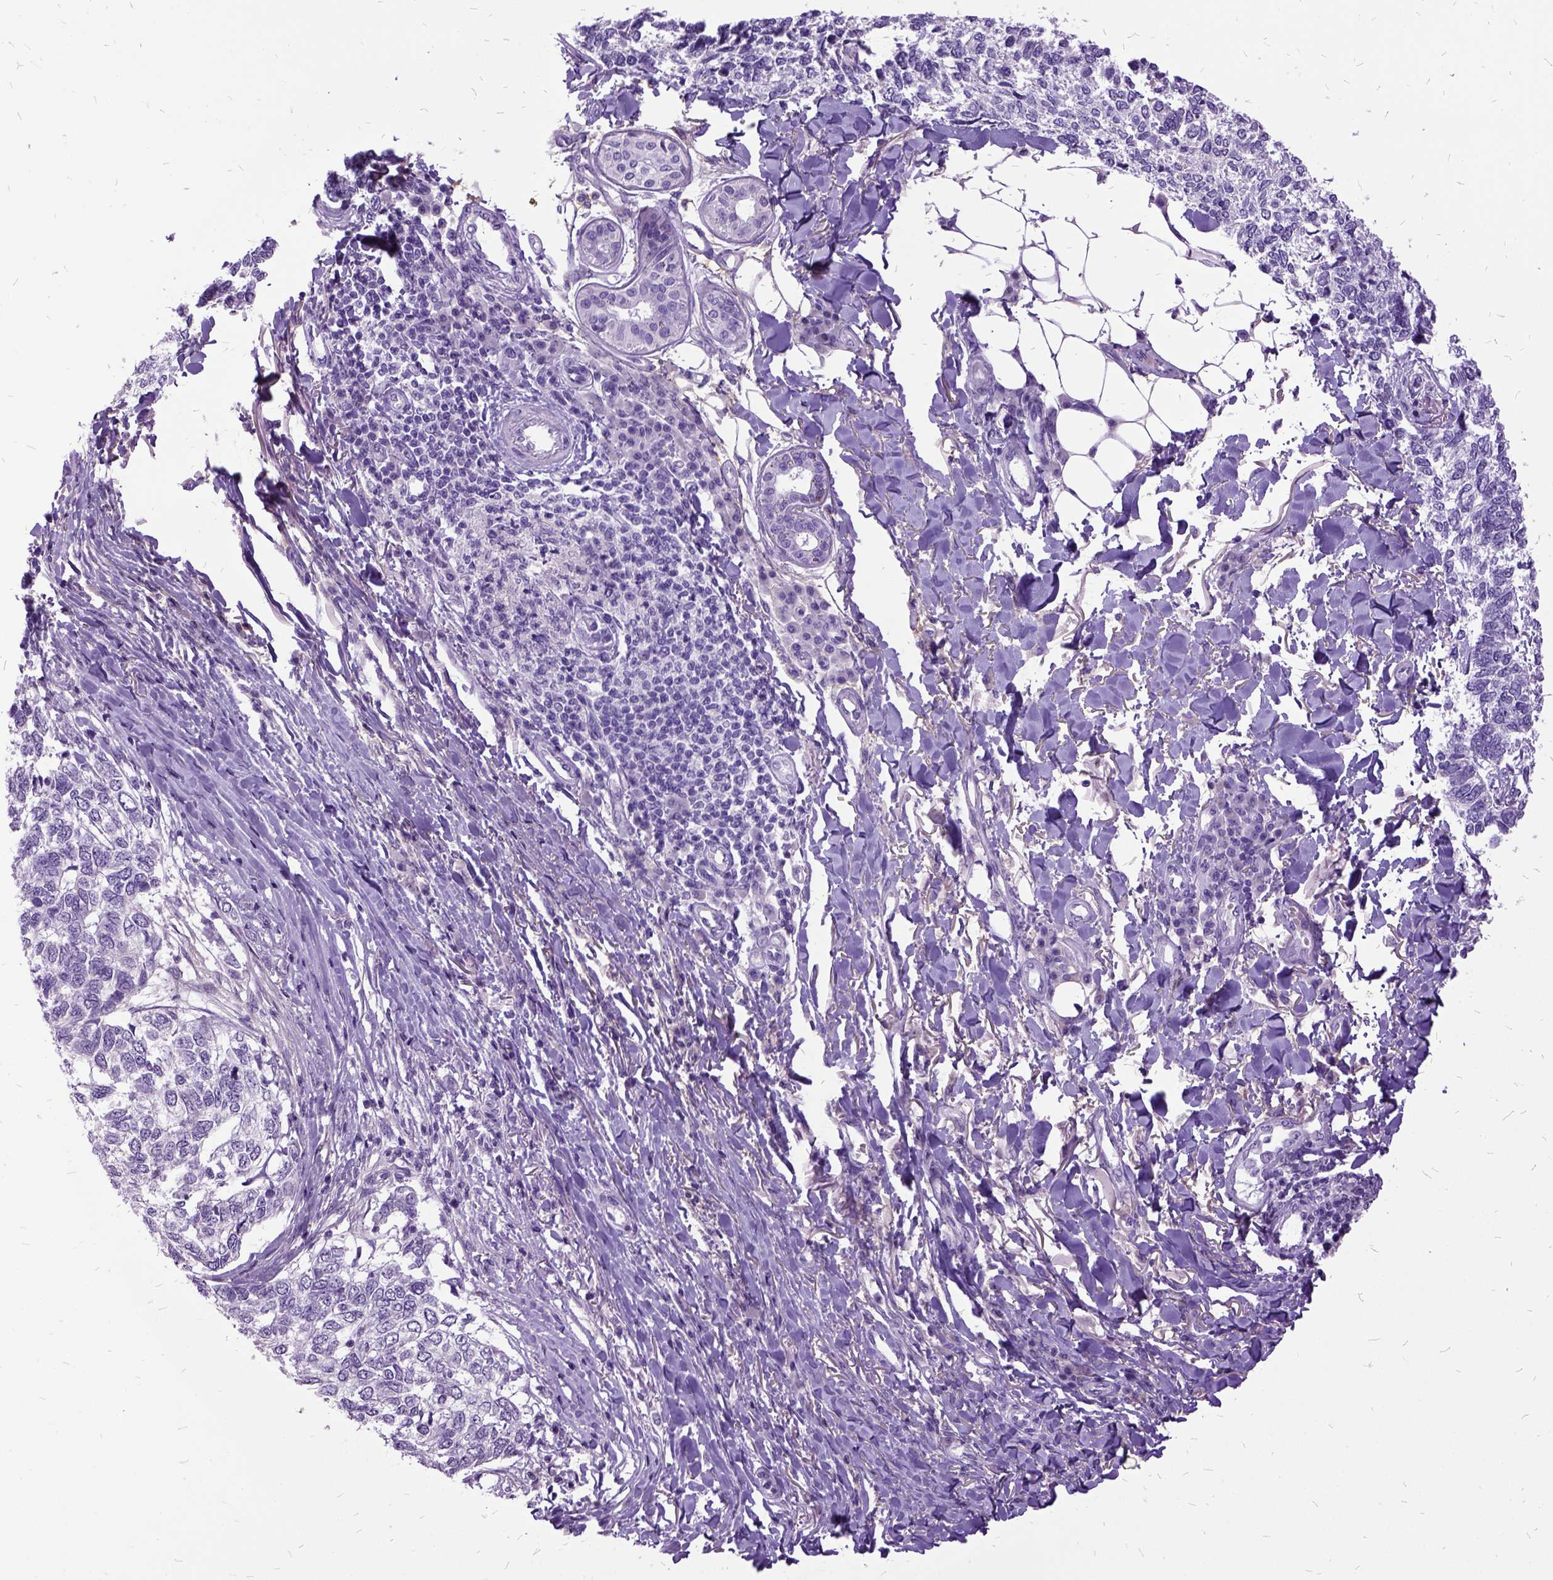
{"staining": {"intensity": "negative", "quantity": "none", "location": "none"}, "tissue": "skin cancer", "cell_type": "Tumor cells", "image_type": "cancer", "snomed": [{"axis": "morphology", "description": "Basal cell carcinoma"}, {"axis": "topography", "description": "Skin"}], "caption": "This photomicrograph is of skin cancer (basal cell carcinoma) stained with immunohistochemistry to label a protein in brown with the nuclei are counter-stained blue. There is no staining in tumor cells. (Brightfield microscopy of DAB (3,3'-diaminobenzidine) immunohistochemistry (IHC) at high magnification).", "gene": "MME", "patient": {"sex": "female", "age": 65}}